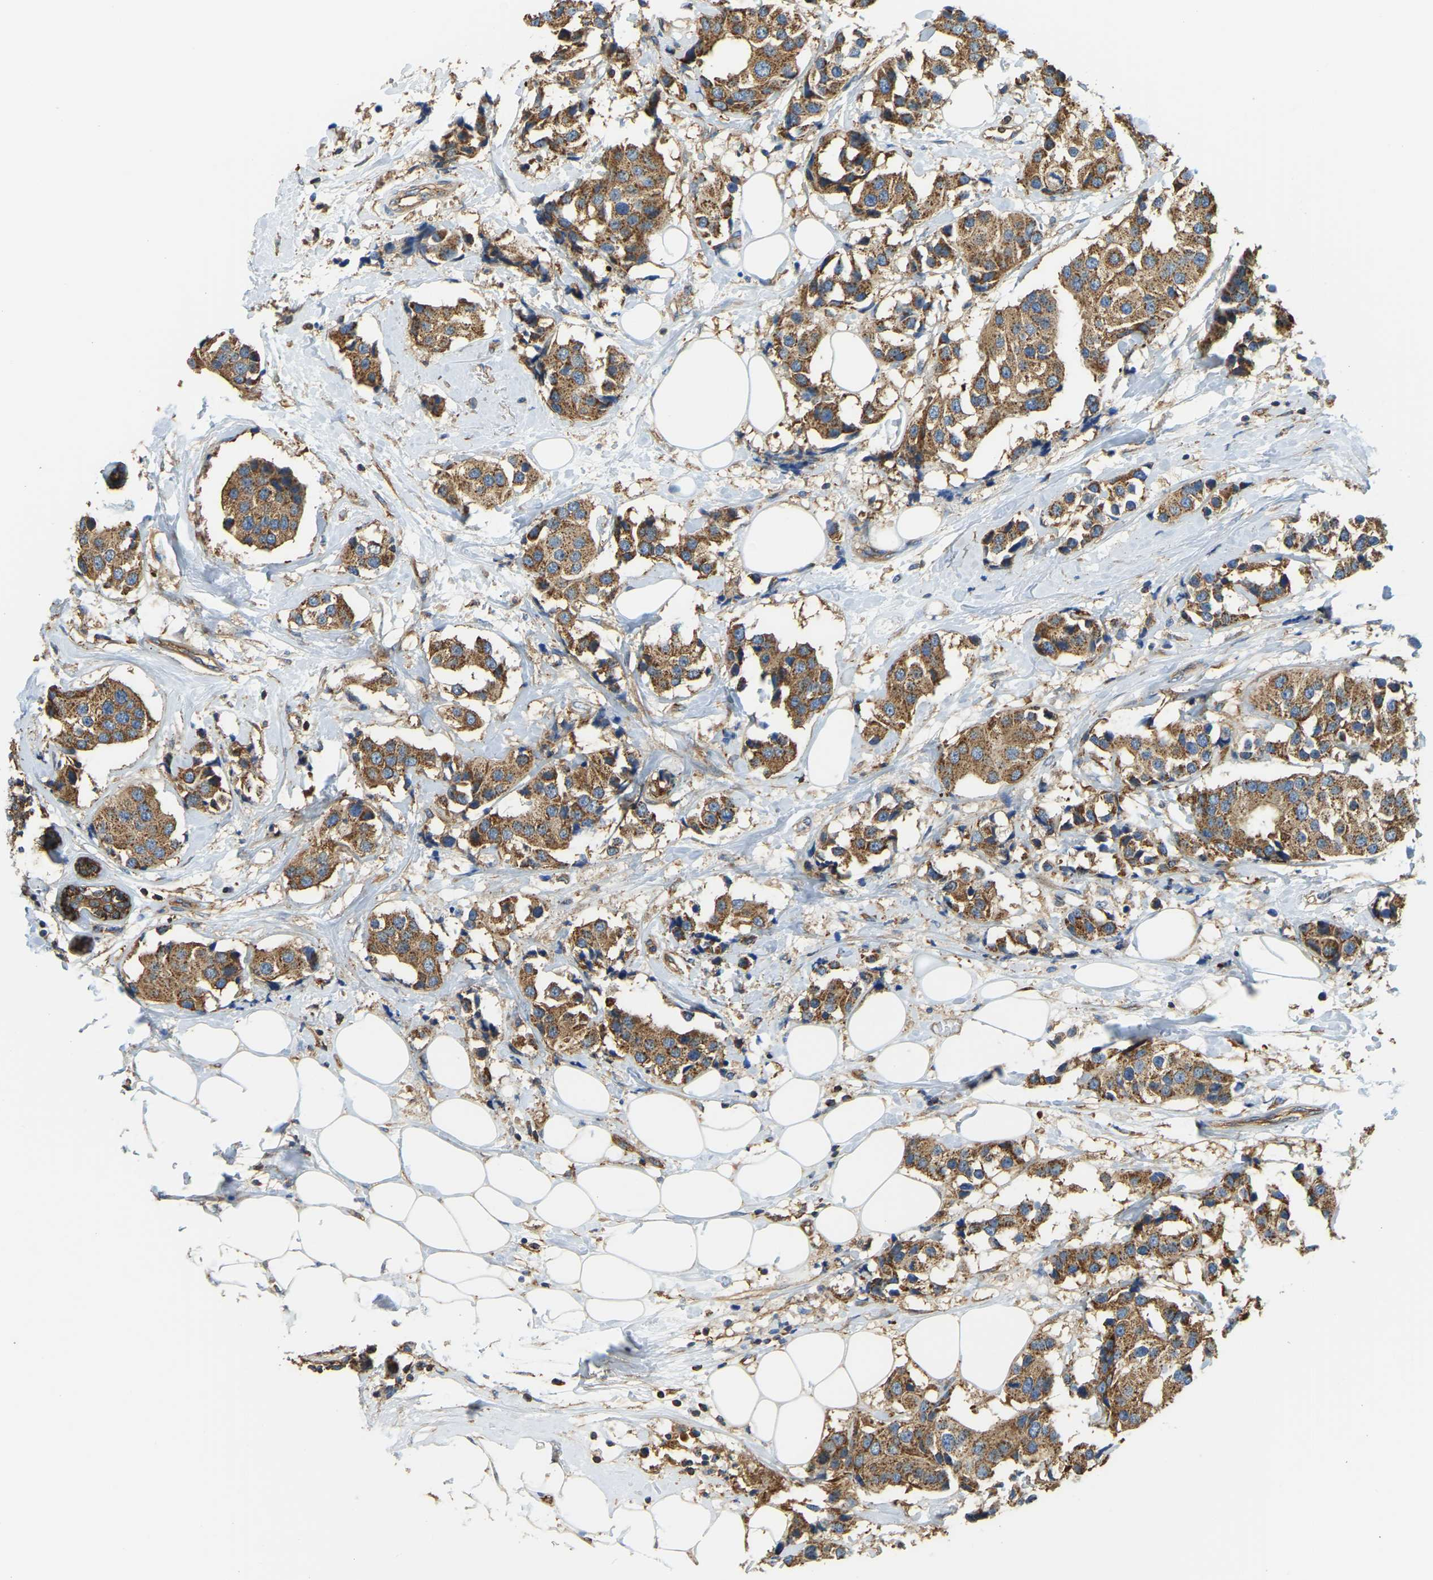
{"staining": {"intensity": "moderate", "quantity": ">75%", "location": "cytoplasmic/membranous"}, "tissue": "breast cancer", "cell_type": "Tumor cells", "image_type": "cancer", "snomed": [{"axis": "morphology", "description": "Normal tissue, NOS"}, {"axis": "morphology", "description": "Duct carcinoma"}, {"axis": "topography", "description": "Breast"}], "caption": "Human intraductal carcinoma (breast) stained for a protein (brown) displays moderate cytoplasmic/membranous positive positivity in approximately >75% of tumor cells.", "gene": "AHNAK", "patient": {"sex": "female", "age": 39}}